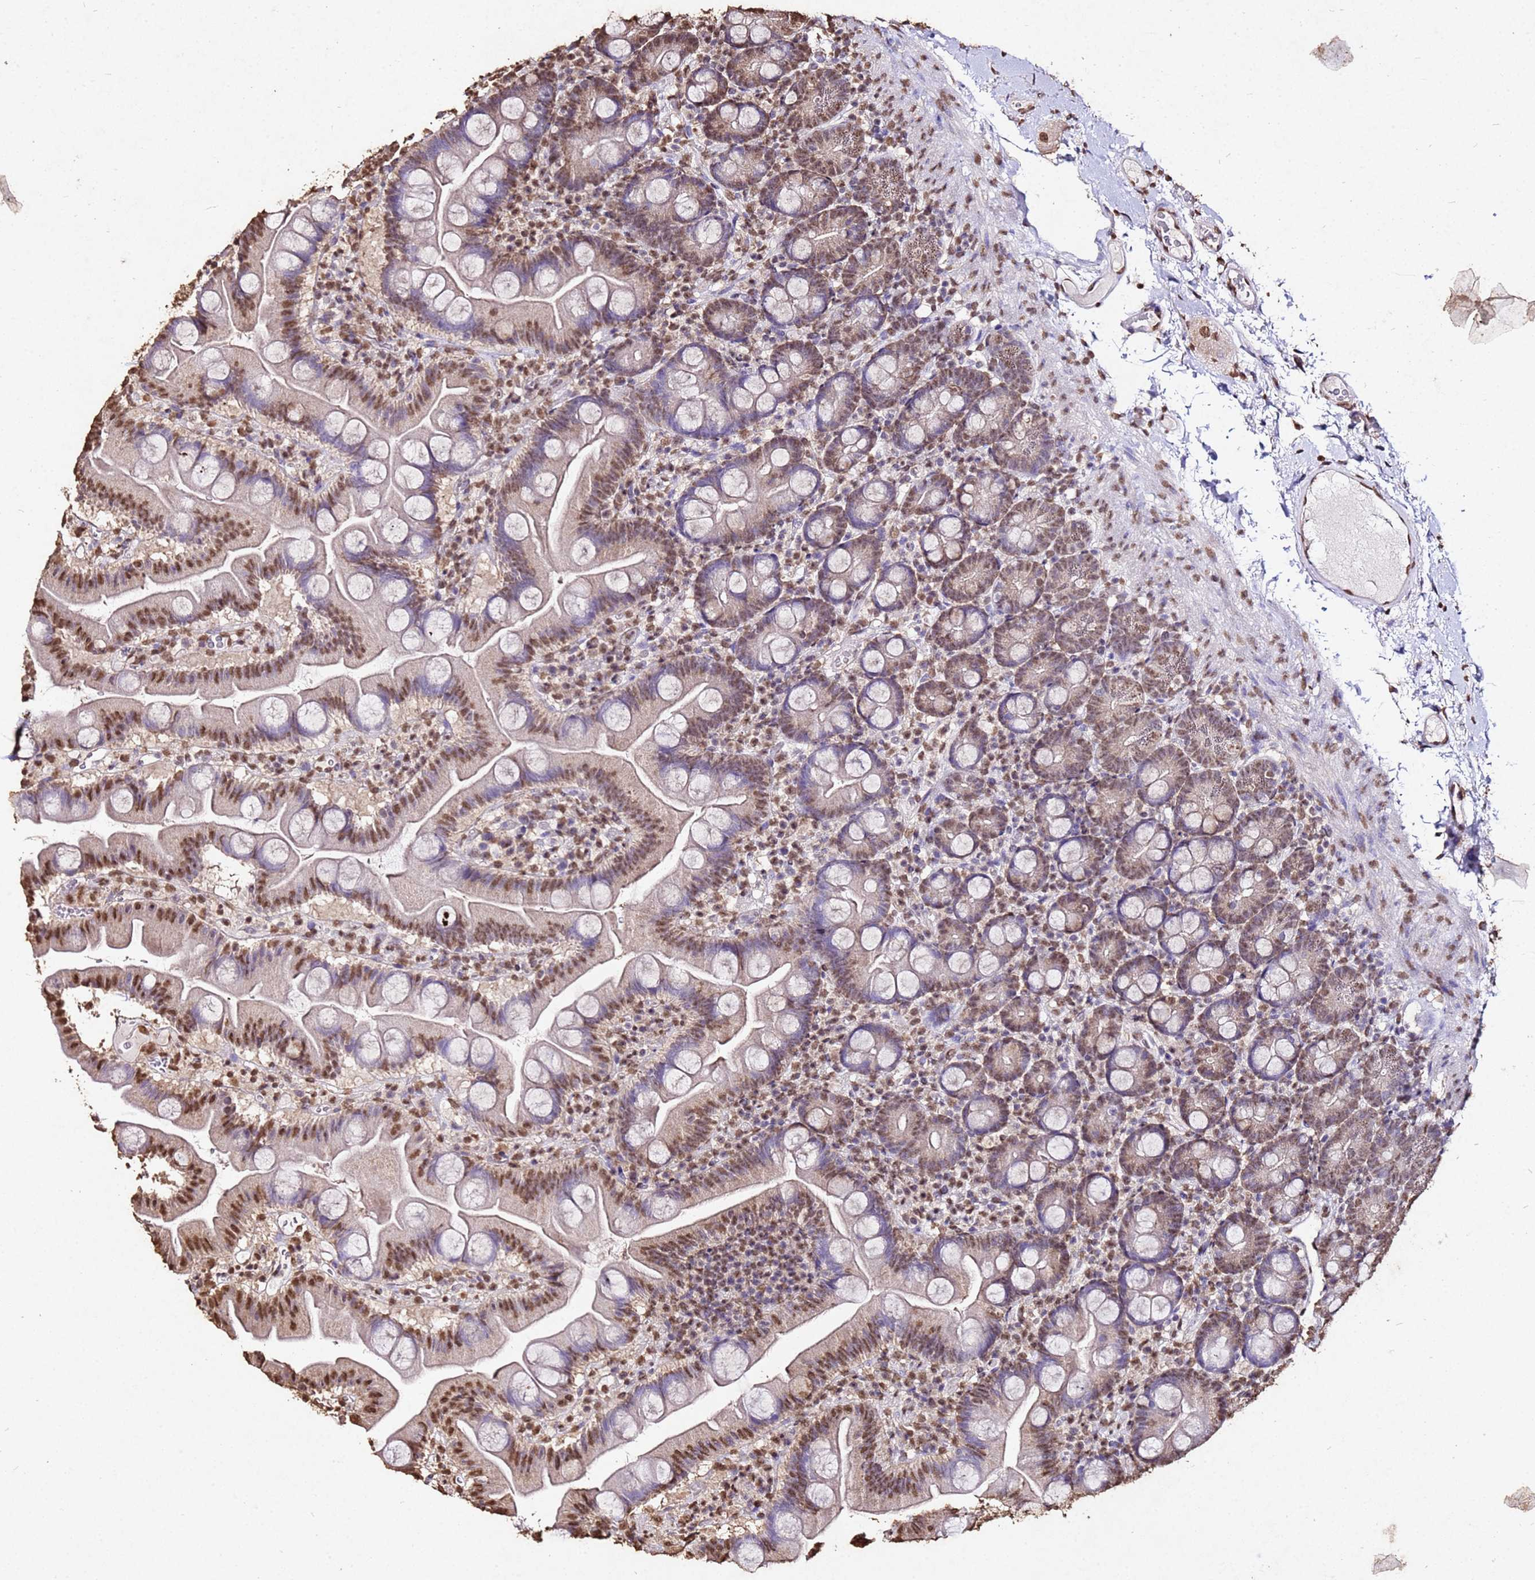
{"staining": {"intensity": "moderate", "quantity": "25%-75%", "location": "nuclear"}, "tissue": "small intestine", "cell_type": "Glandular cells", "image_type": "normal", "snomed": [{"axis": "morphology", "description": "Normal tissue, NOS"}, {"axis": "topography", "description": "Small intestine"}], "caption": "Moderate nuclear positivity is identified in about 25%-75% of glandular cells in unremarkable small intestine.", "gene": "MYOCD", "patient": {"sex": "female", "age": 68}}